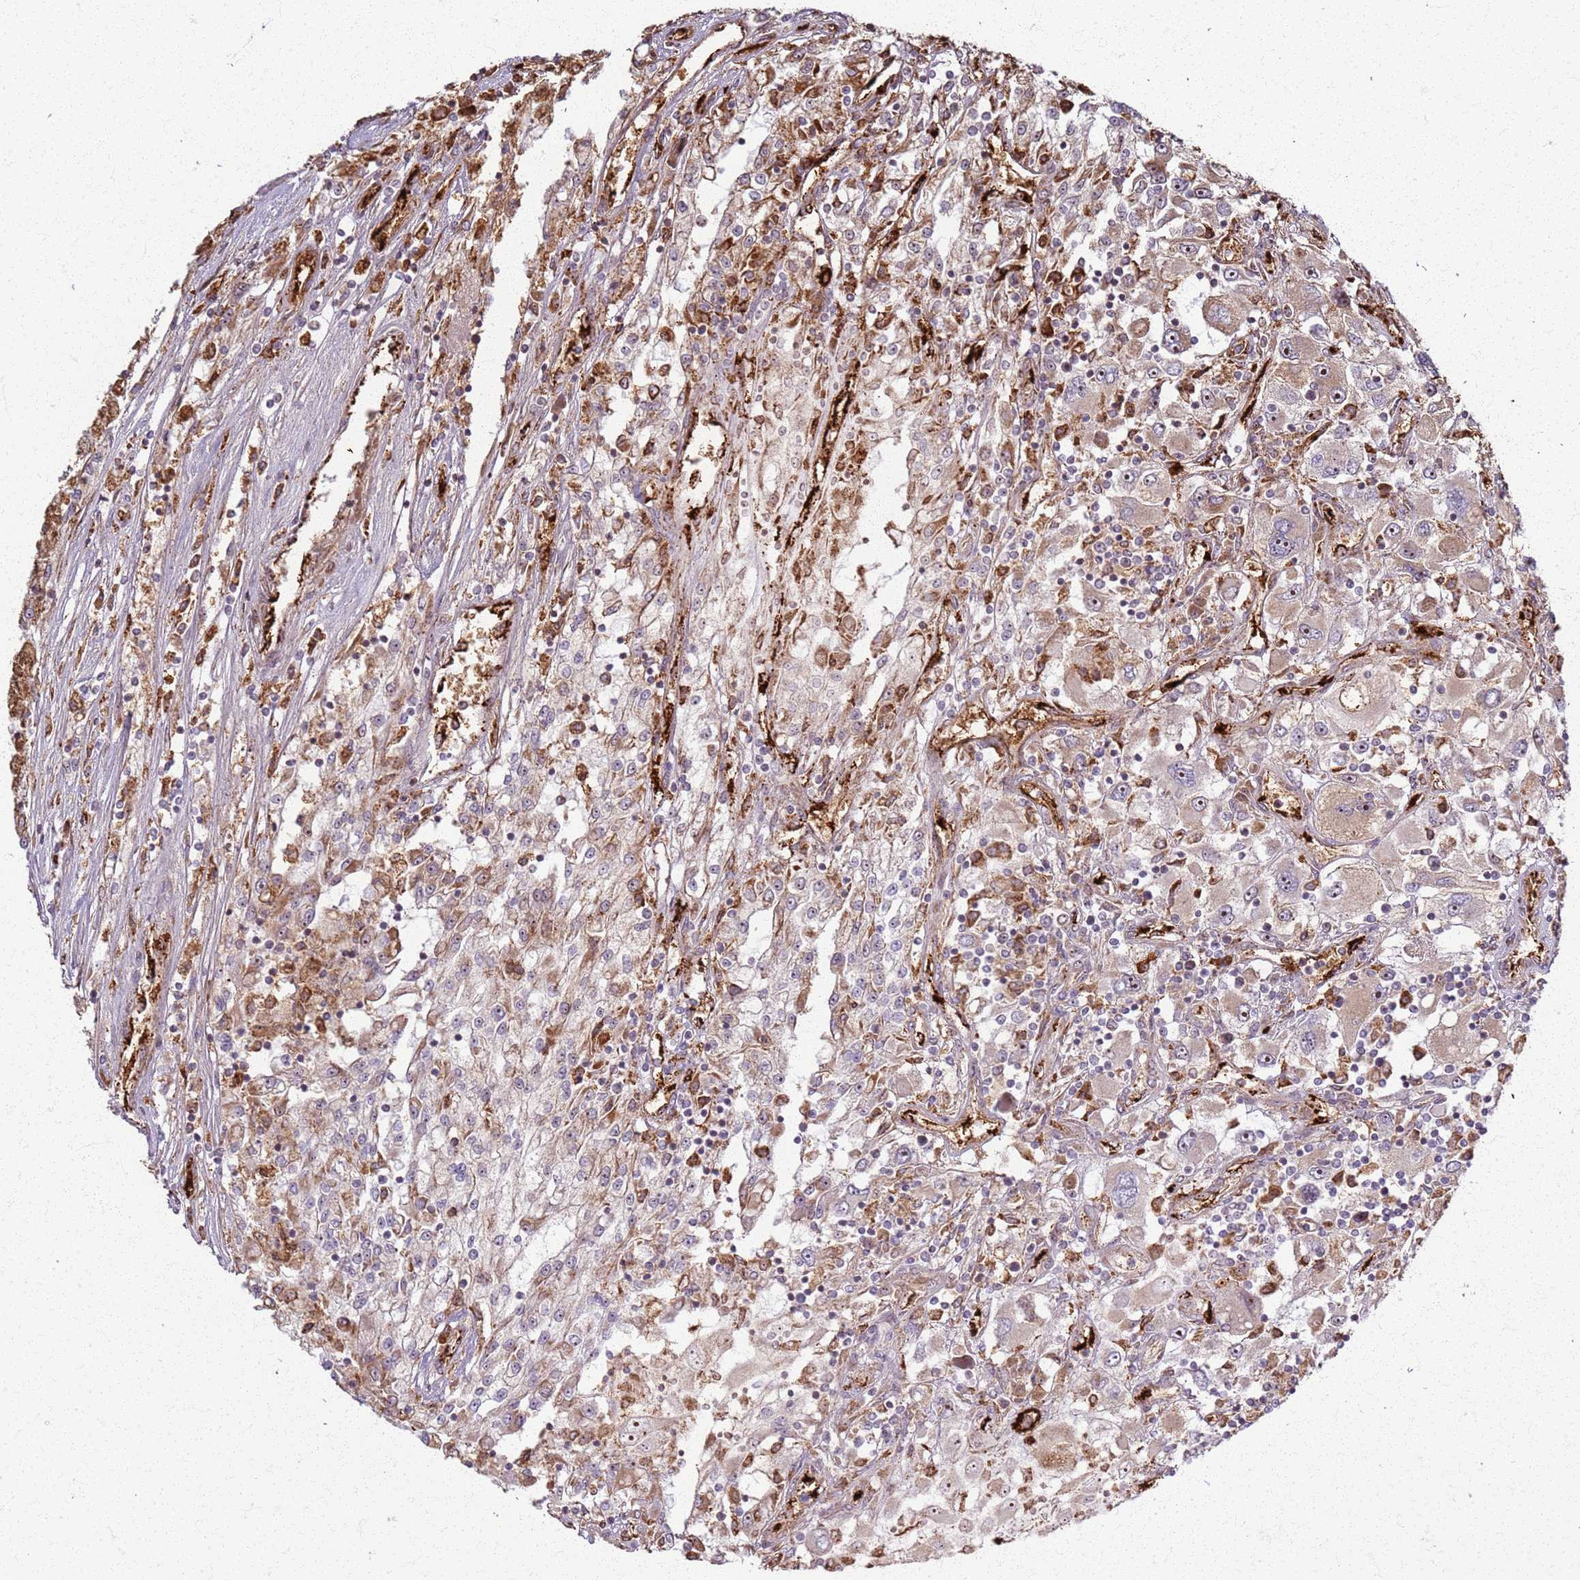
{"staining": {"intensity": "moderate", "quantity": ">75%", "location": "cytoplasmic/membranous,nuclear"}, "tissue": "renal cancer", "cell_type": "Tumor cells", "image_type": "cancer", "snomed": [{"axis": "morphology", "description": "Adenocarcinoma, NOS"}, {"axis": "topography", "description": "Kidney"}], "caption": "There is medium levels of moderate cytoplasmic/membranous and nuclear positivity in tumor cells of renal cancer (adenocarcinoma), as demonstrated by immunohistochemical staining (brown color).", "gene": "KRI1", "patient": {"sex": "female", "age": 52}}